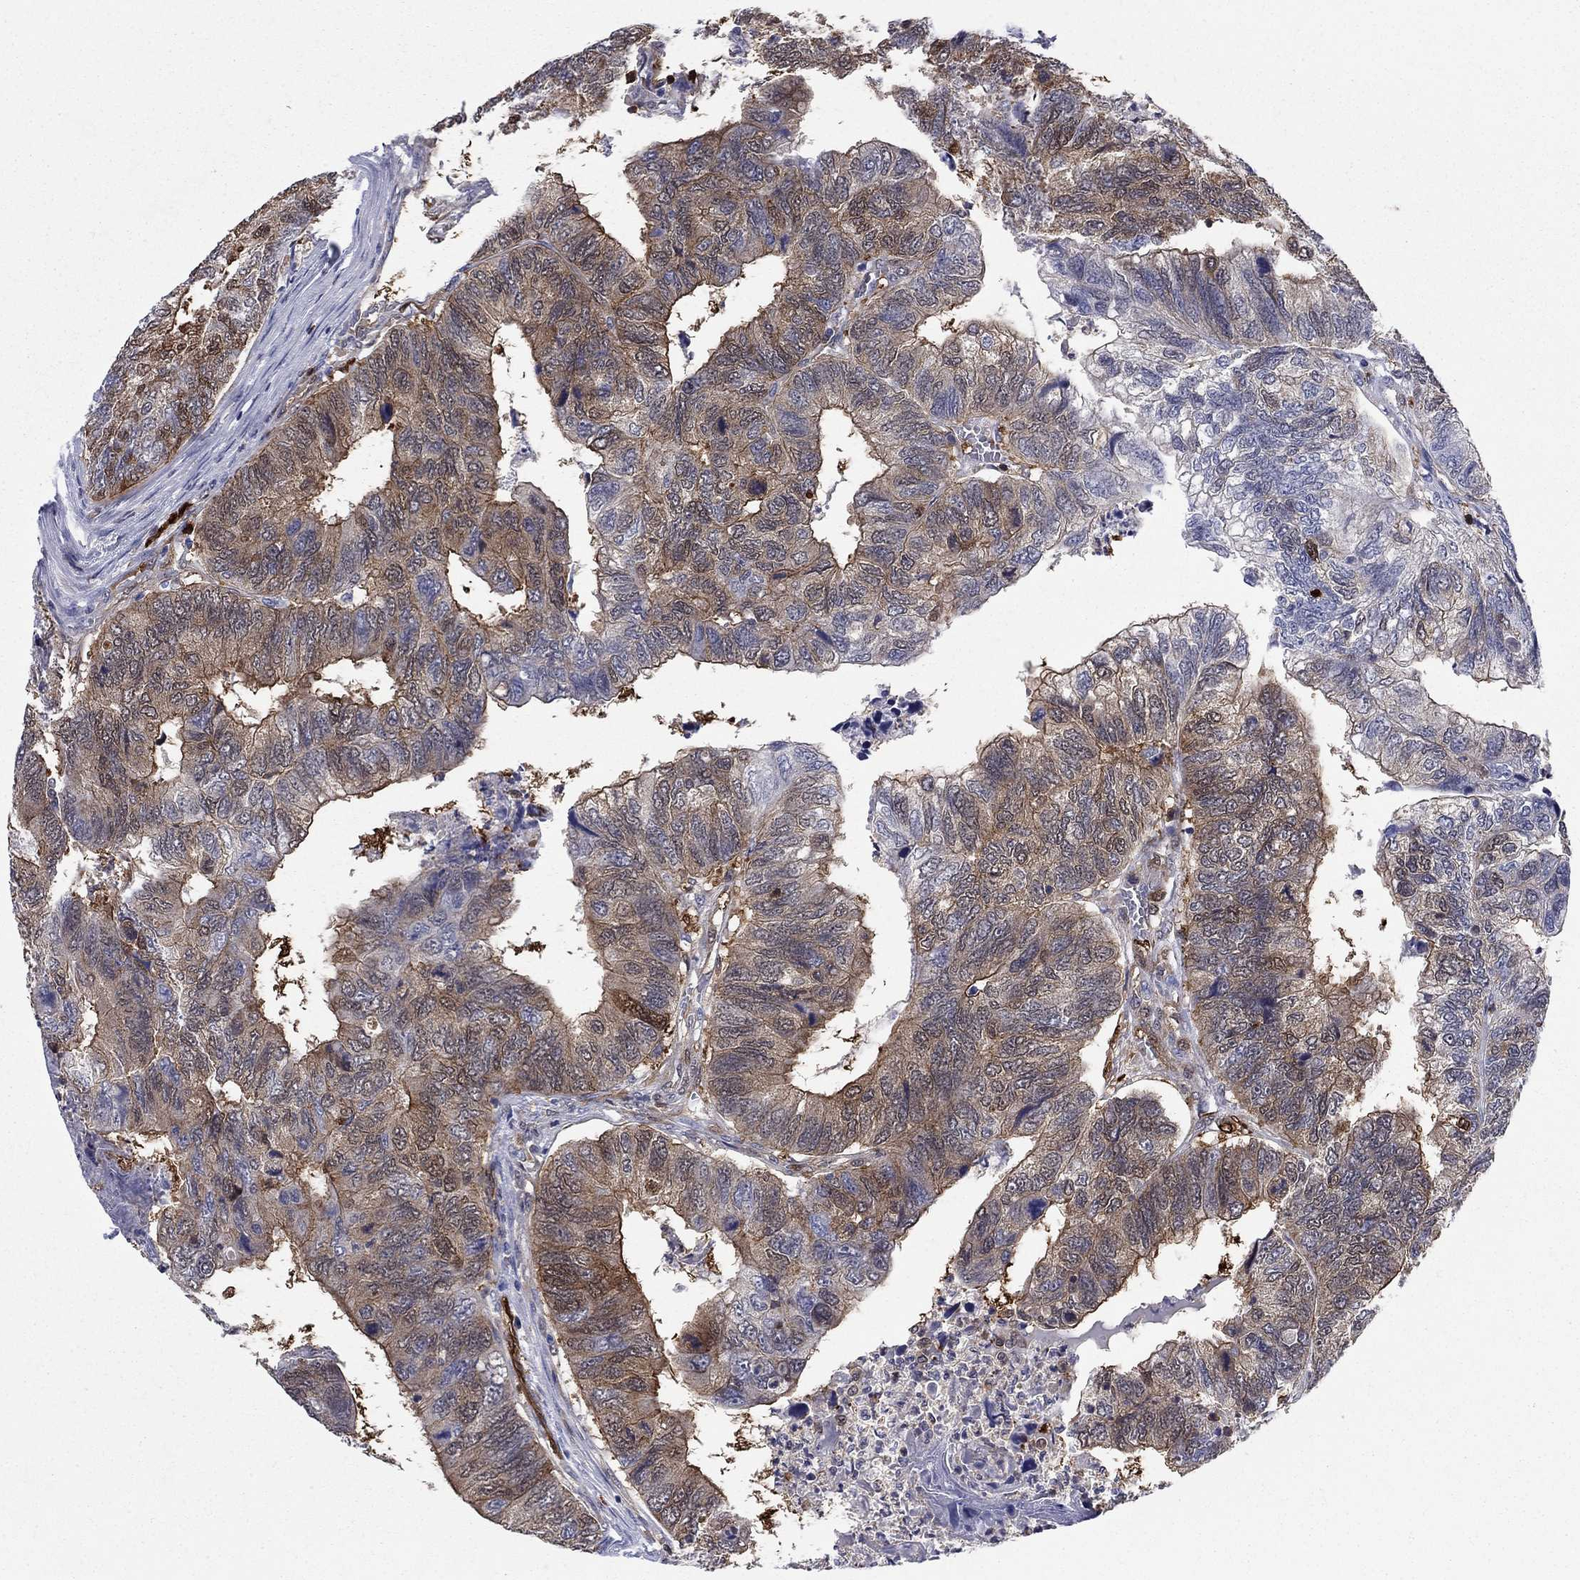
{"staining": {"intensity": "strong", "quantity": "25%-75%", "location": "cytoplasmic/membranous"}, "tissue": "colorectal cancer", "cell_type": "Tumor cells", "image_type": "cancer", "snomed": [{"axis": "morphology", "description": "Adenocarcinoma, NOS"}, {"axis": "topography", "description": "Colon"}], "caption": "Protein expression analysis of human adenocarcinoma (colorectal) reveals strong cytoplasmic/membranous expression in approximately 25%-75% of tumor cells. Using DAB (3,3'-diaminobenzidine) (brown) and hematoxylin (blue) stains, captured at high magnification using brightfield microscopy.", "gene": "STMN1", "patient": {"sex": "female", "age": 67}}